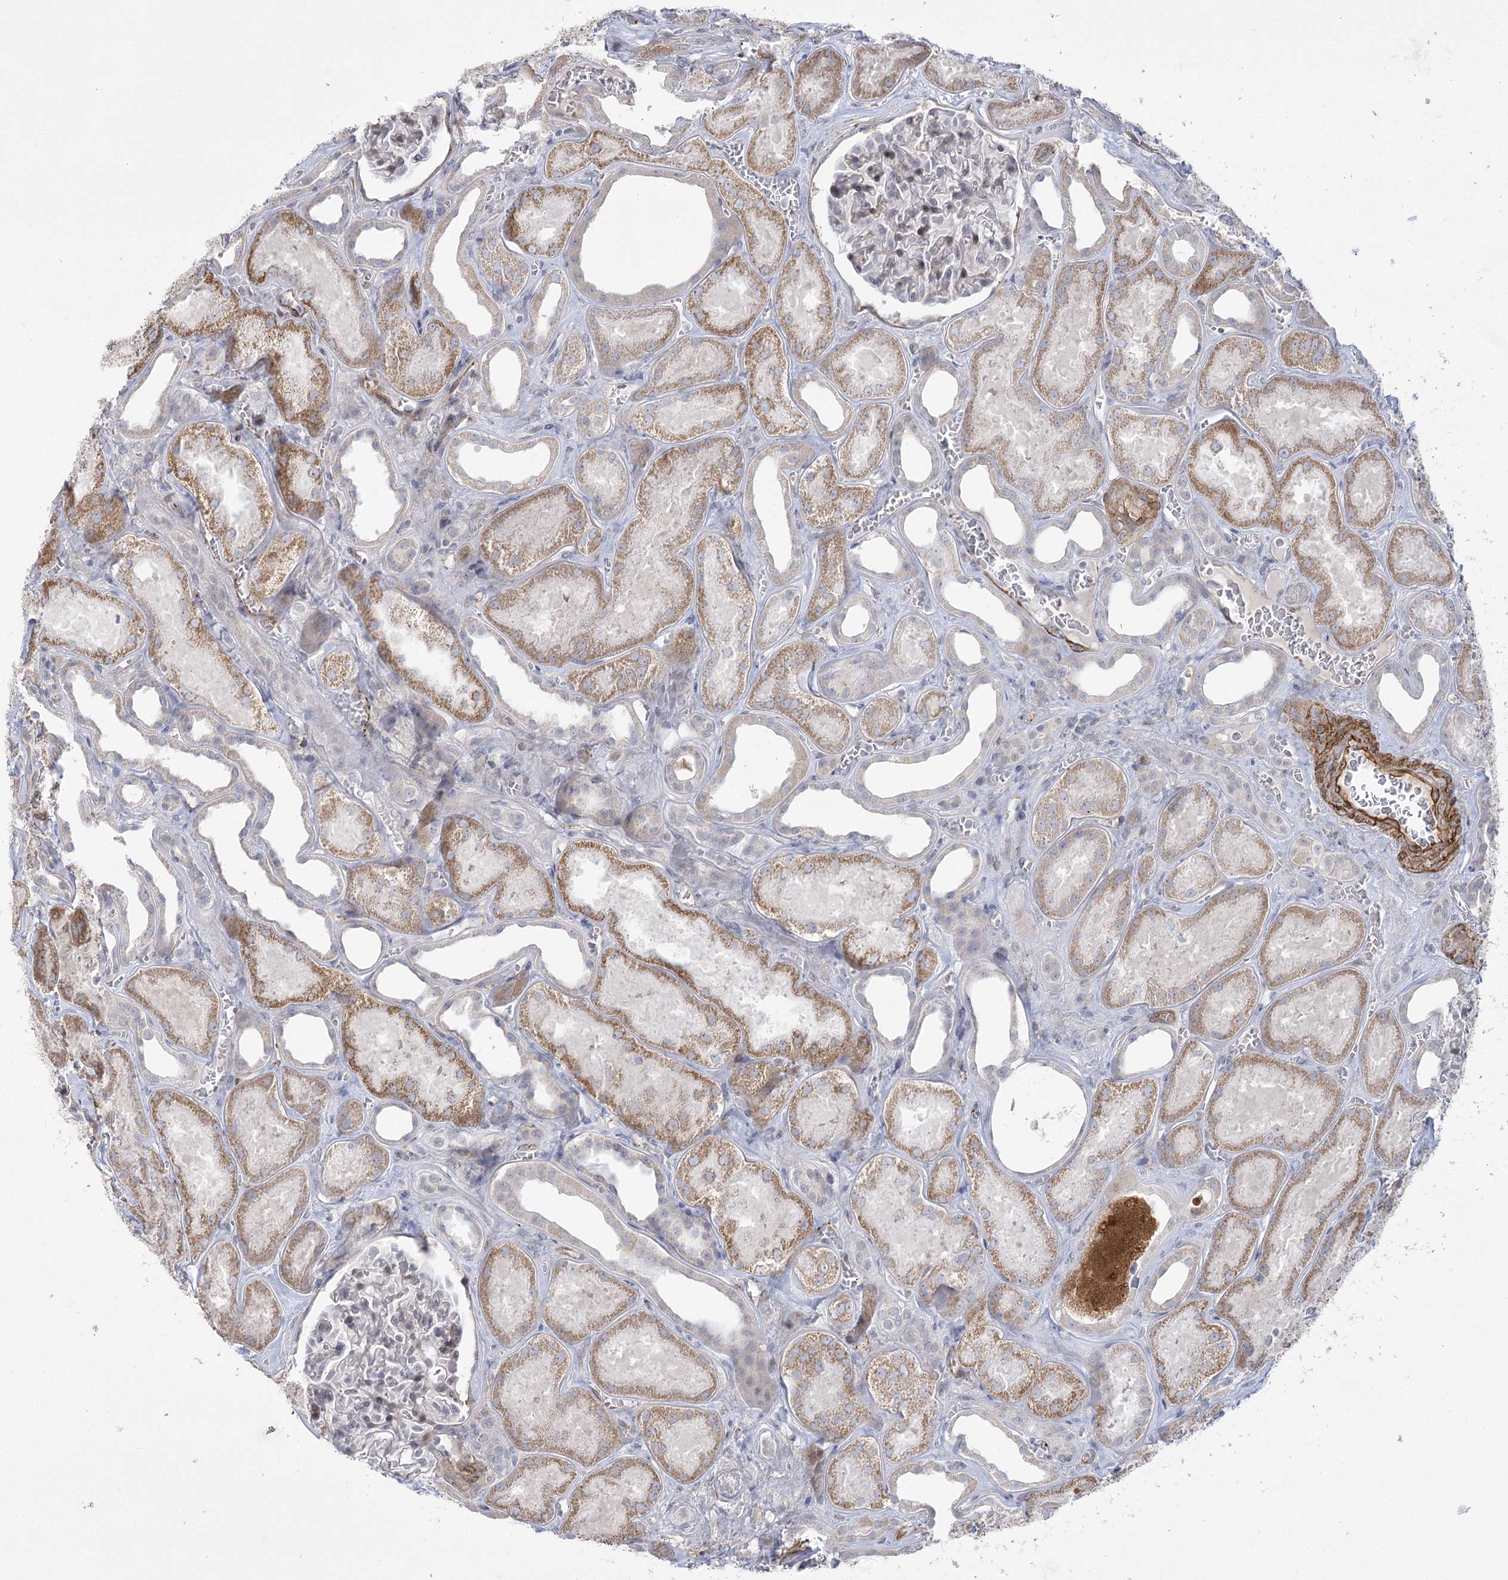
{"staining": {"intensity": "weak", "quantity": "25%-75%", "location": "nuclear"}, "tissue": "kidney", "cell_type": "Cells in glomeruli", "image_type": "normal", "snomed": [{"axis": "morphology", "description": "Normal tissue, NOS"}, {"axis": "morphology", "description": "Adenocarcinoma, NOS"}, {"axis": "topography", "description": "Kidney"}], "caption": "Immunohistochemical staining of unremarkable kidney reveals low levels of weak nuclear positivity in approximately 25%-75% of cells in glomeruli. (Brightfield microscopy of DAB IHC at high magnification).", "gene": "AMTN", "patient": {"sex": "female", "age": 68}}